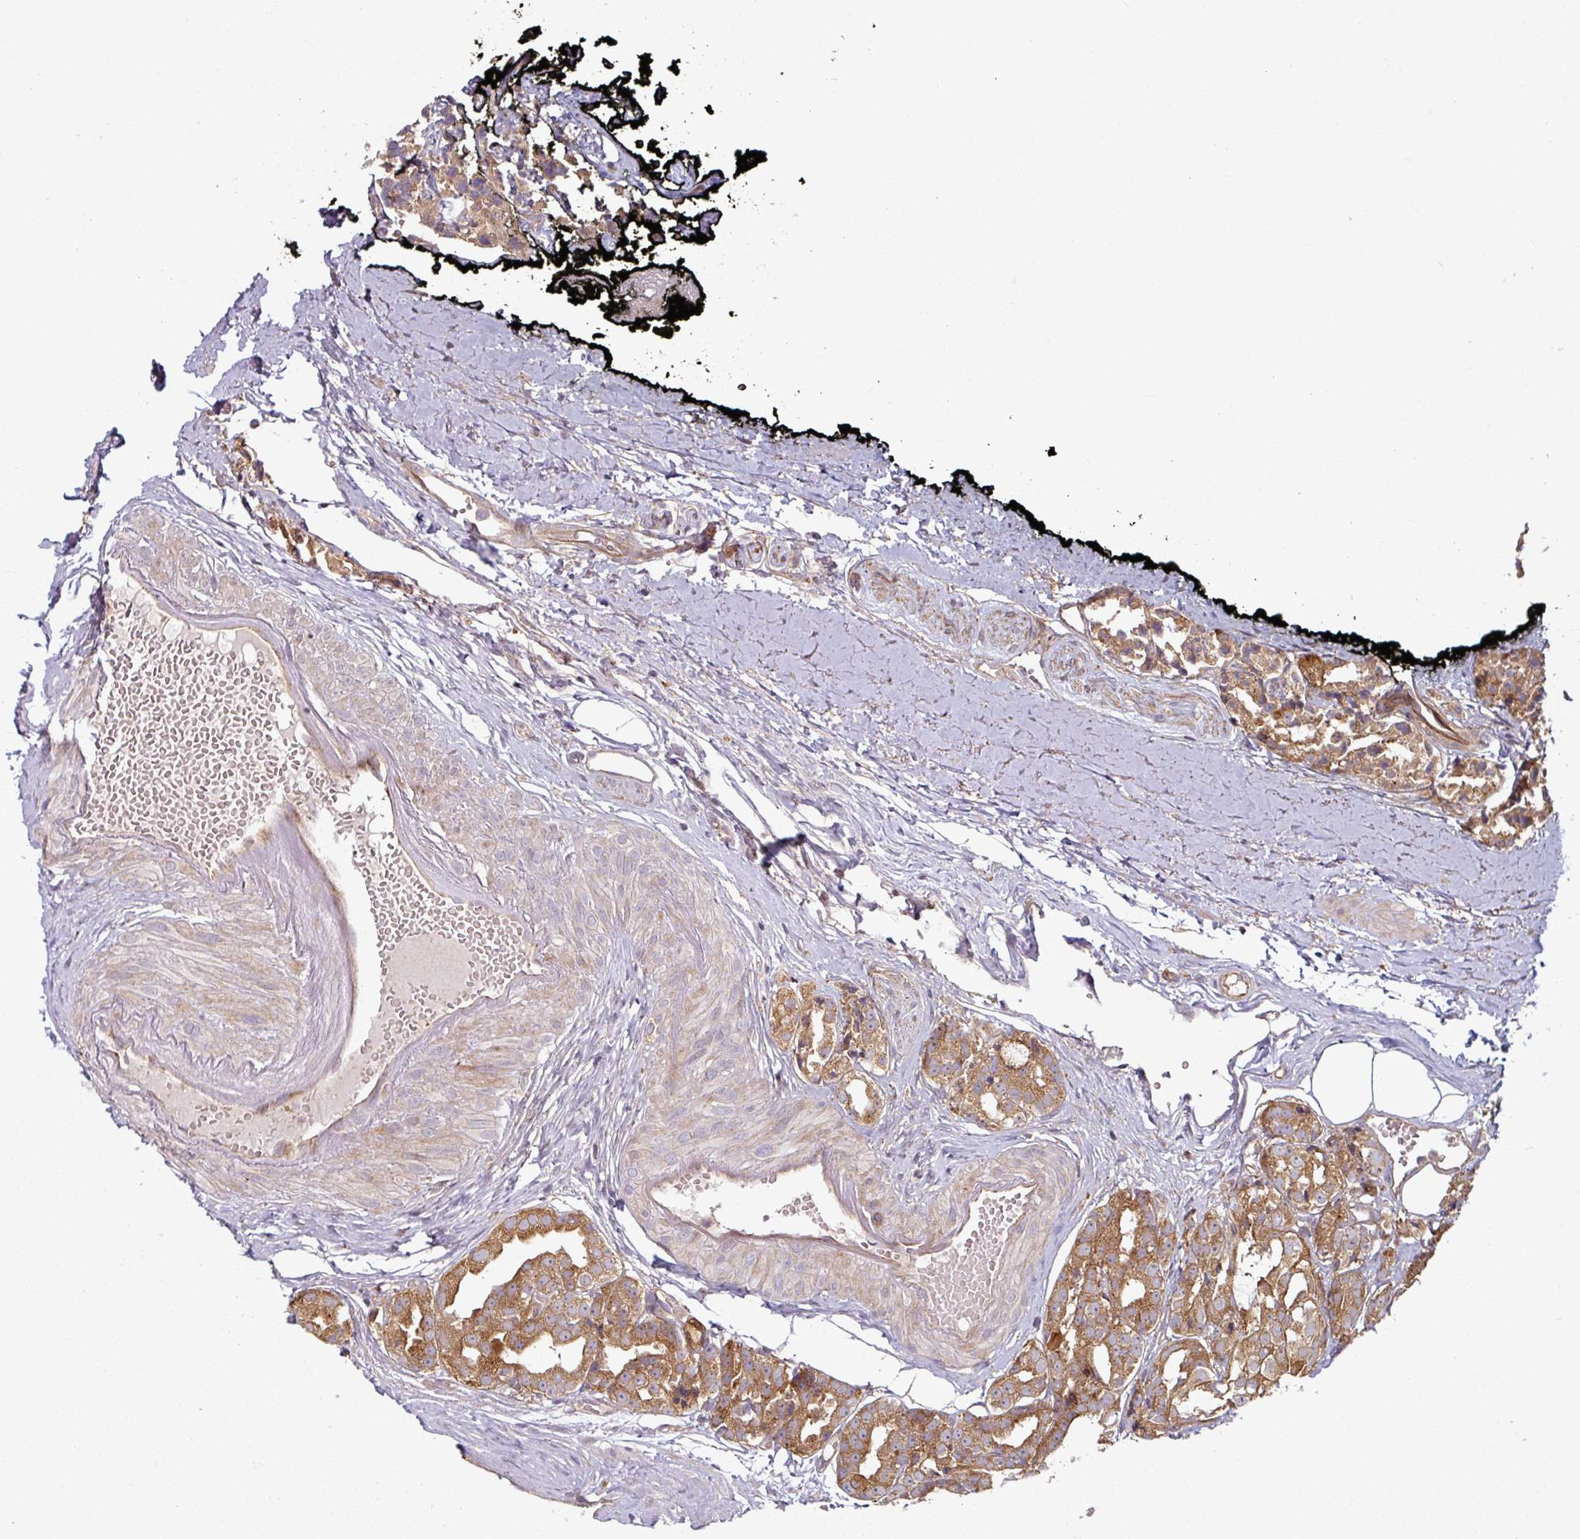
{"staining": {"intensity": "moderate", "quantity": ">75%", "location": "cytoplasmic/membranous"}, "tissue": "prostate cancer", "cell_type": "Tumor cells", "image_type": "cancer", "snomed": [{"axis": "morphology", "description": "Adenocarcinoma, High grade"}, {"axis": "topography", "description": "Prostate"}], "caption": "Tumor cells display medium levels of moderate cytoplasmic/membranous staining in about >75% of cells in human prostate adenocarcinoma (high-grade). (Stains: DAB (3,3'-diaminobenzidine) in brown, nuclei in blue, Microscopy: brightfield microscopy at high magnification).", "gene": "RAB5A", "patient": {"sex": "male", "age": 71}}